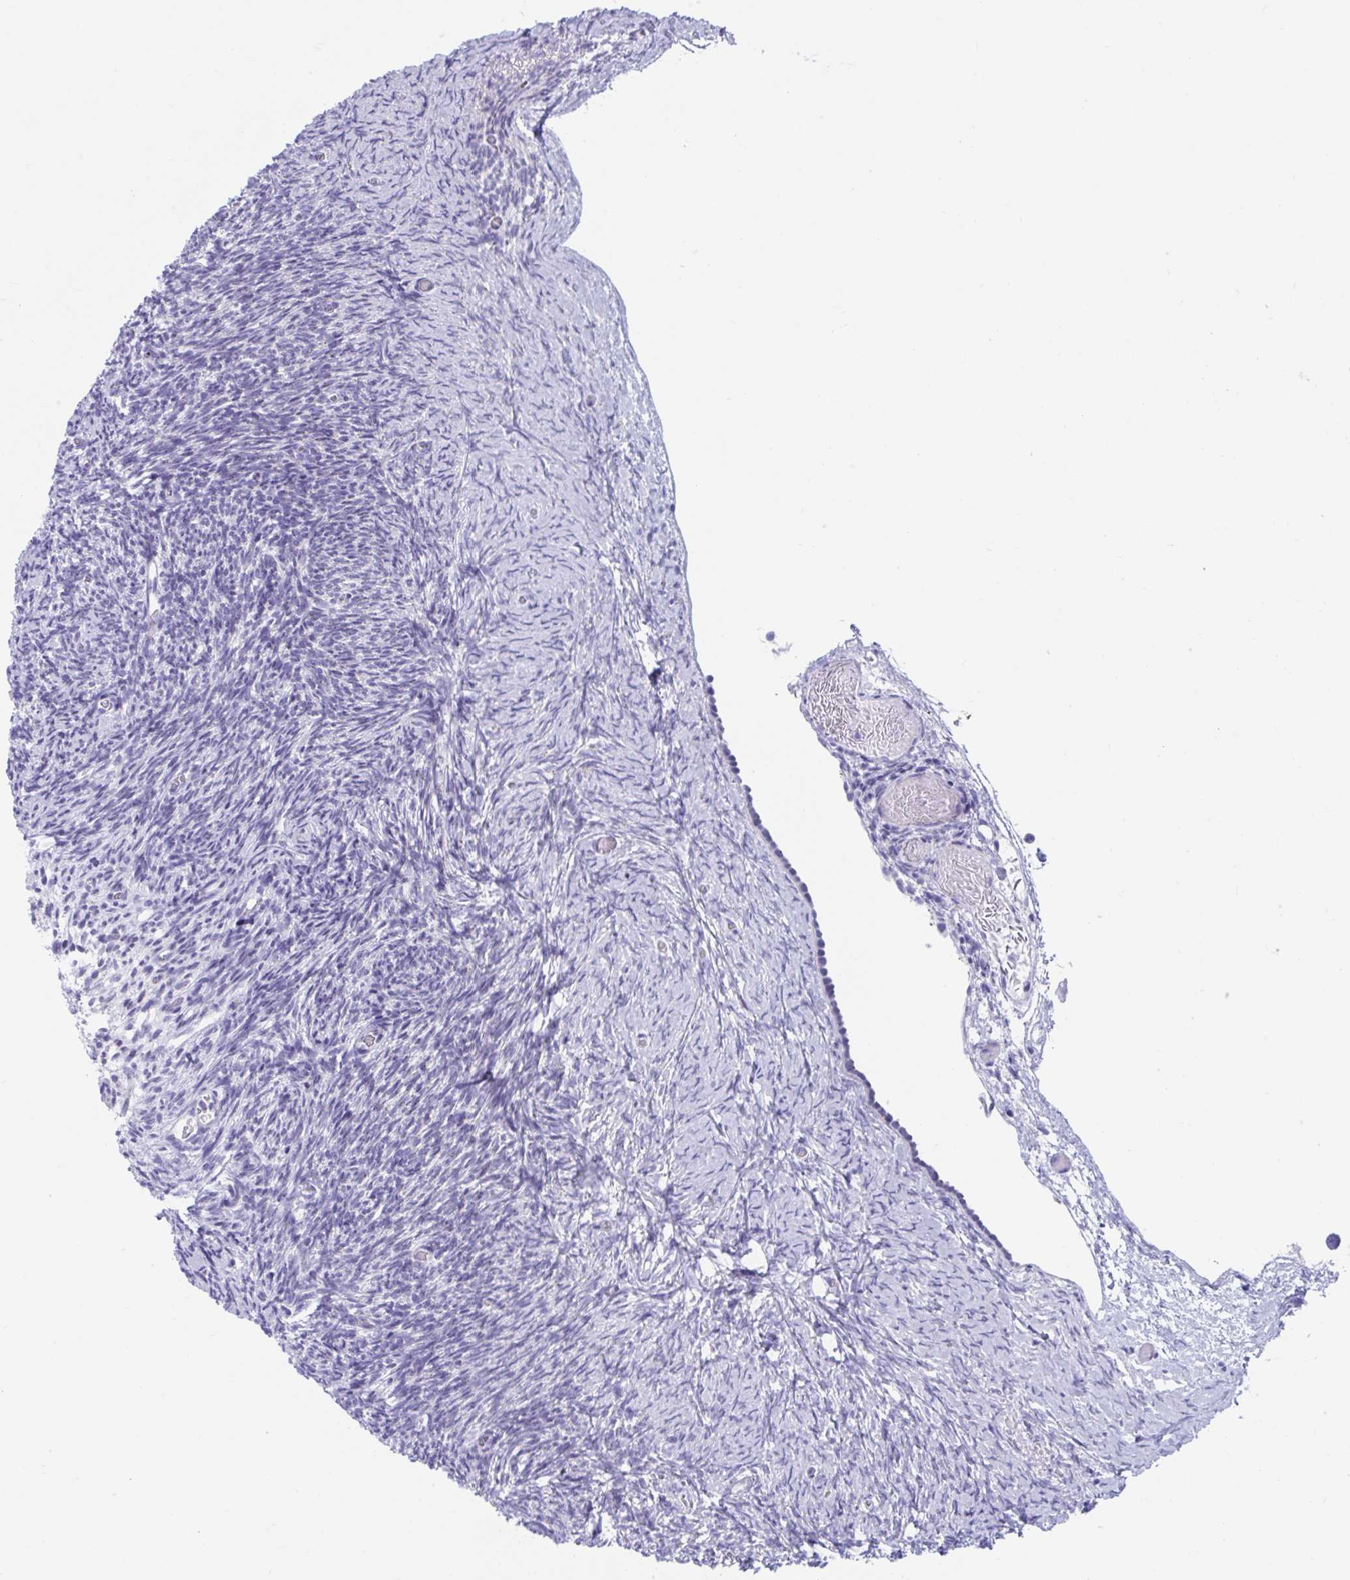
{"staining": {"intensity": "negative", "quantity": "none", "location": "none"}, "tissue": "ovary", "cell_type": "Follicle cells", "image_type": "normal", "snomed": [{"axis": "morphology", "description": "Normal tissue, NOS"}, {"axis": "topography", "description": "Ovary"}], "caption": "A high-resolution histopathology image shows immunohistochemistry staining of unremarkable ovary, which displays no significant expression in follicle cells.", "gene": "TTC30A", "patient": {"sex": "female", "age": 39}}